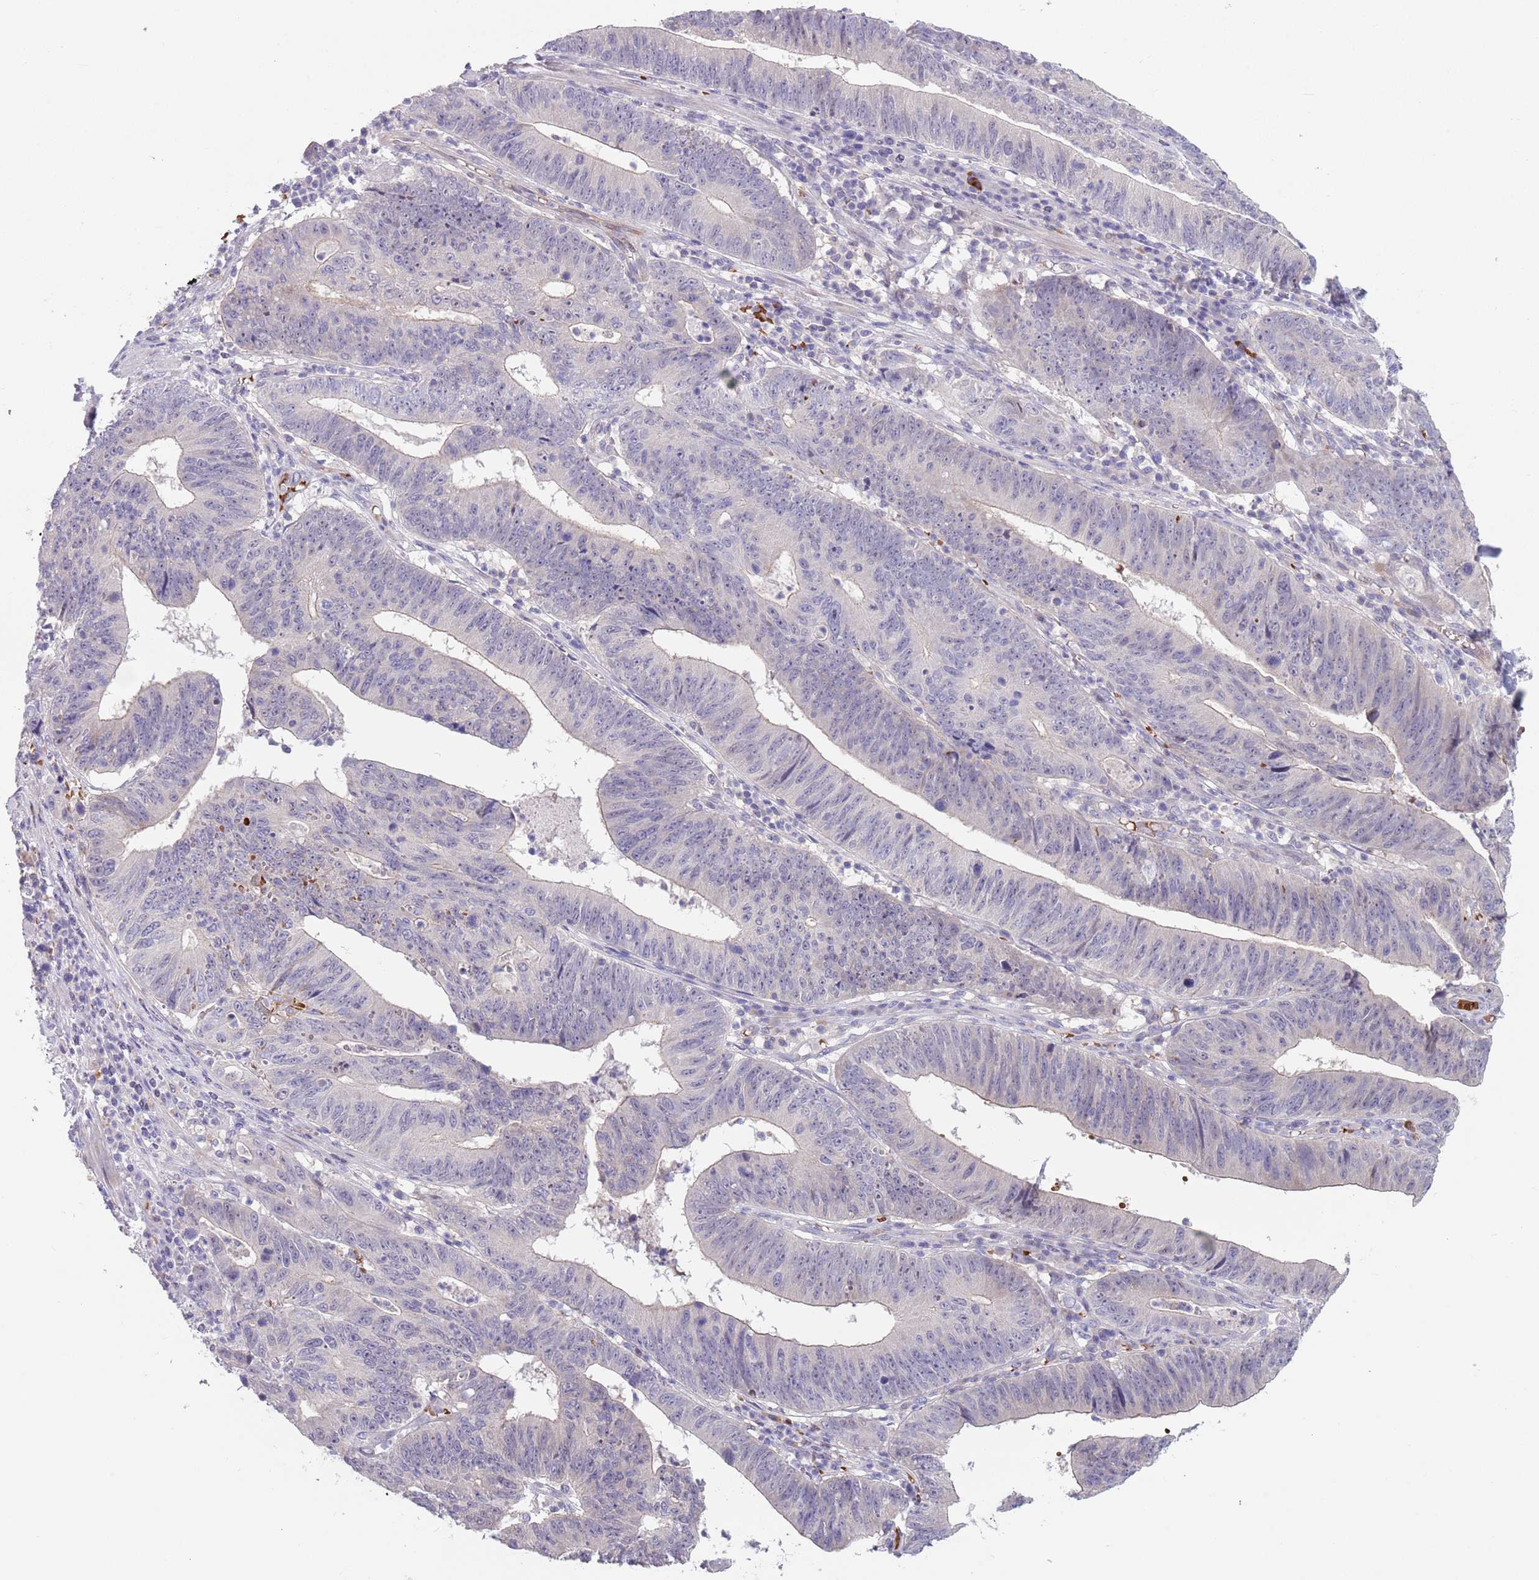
{"staining": {"intensity": "negative", "quantity": "none", "location": "none"}, "tissue": "stomach cancer", "cell_type": "Tumor cells", "image_type": "cancer", "snomed": [{"axis": "morphology", "description": "Adenocarcinoma, NOS"}, {"axis": "topography", "description": "Stomach"}], "caption": "Stomach cancer (adenocarcinoma) was stained to show a protein in brown. There is no significant expression in tumor cells. (Brightfield microscopy of DAB (3,3'-diaminobenzidine) immunohistochemistry (IHC) at high magnification).", "gene": "ZNF14", "patient": {"sex": "male", "age": 59}}